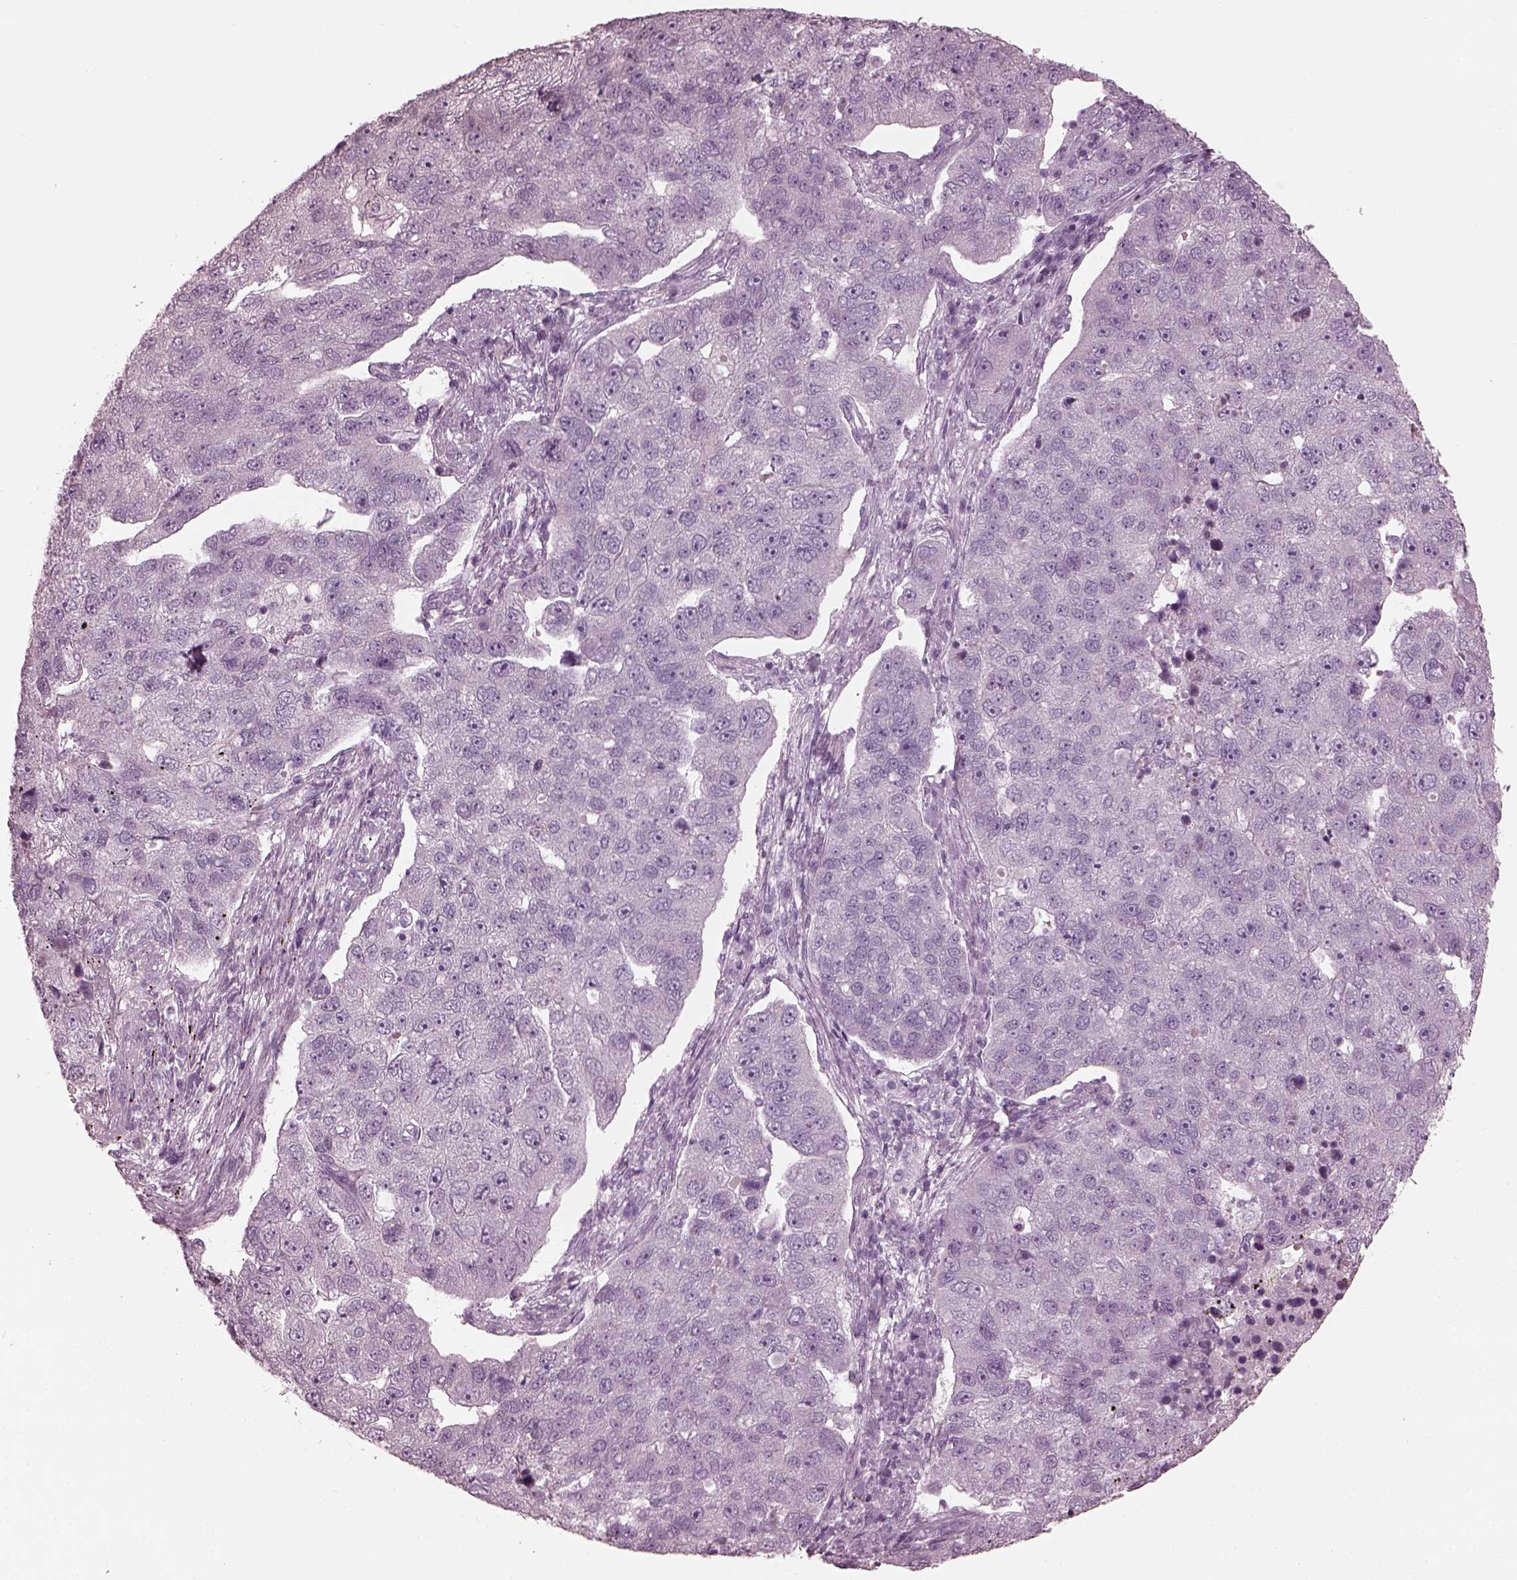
{"staining": {"intensity": "negative", "quantity": "none", "location": "none"}, "tissue": "pancreatic cancer", "cell_type": "Tumor cells", "image_type": "cancer", "snomed": [{"axis": "morphology", "description": "Adenocarcinoma, NOS"}, {"axis": "topography", "description": "Pancreas"}], "caption": "A histopathology image of human pancreatic adenocarcinoma is negative for staining in tumor cells.", "gene": "SAXO2", "patient": {"sex": "female", "age": 61}}